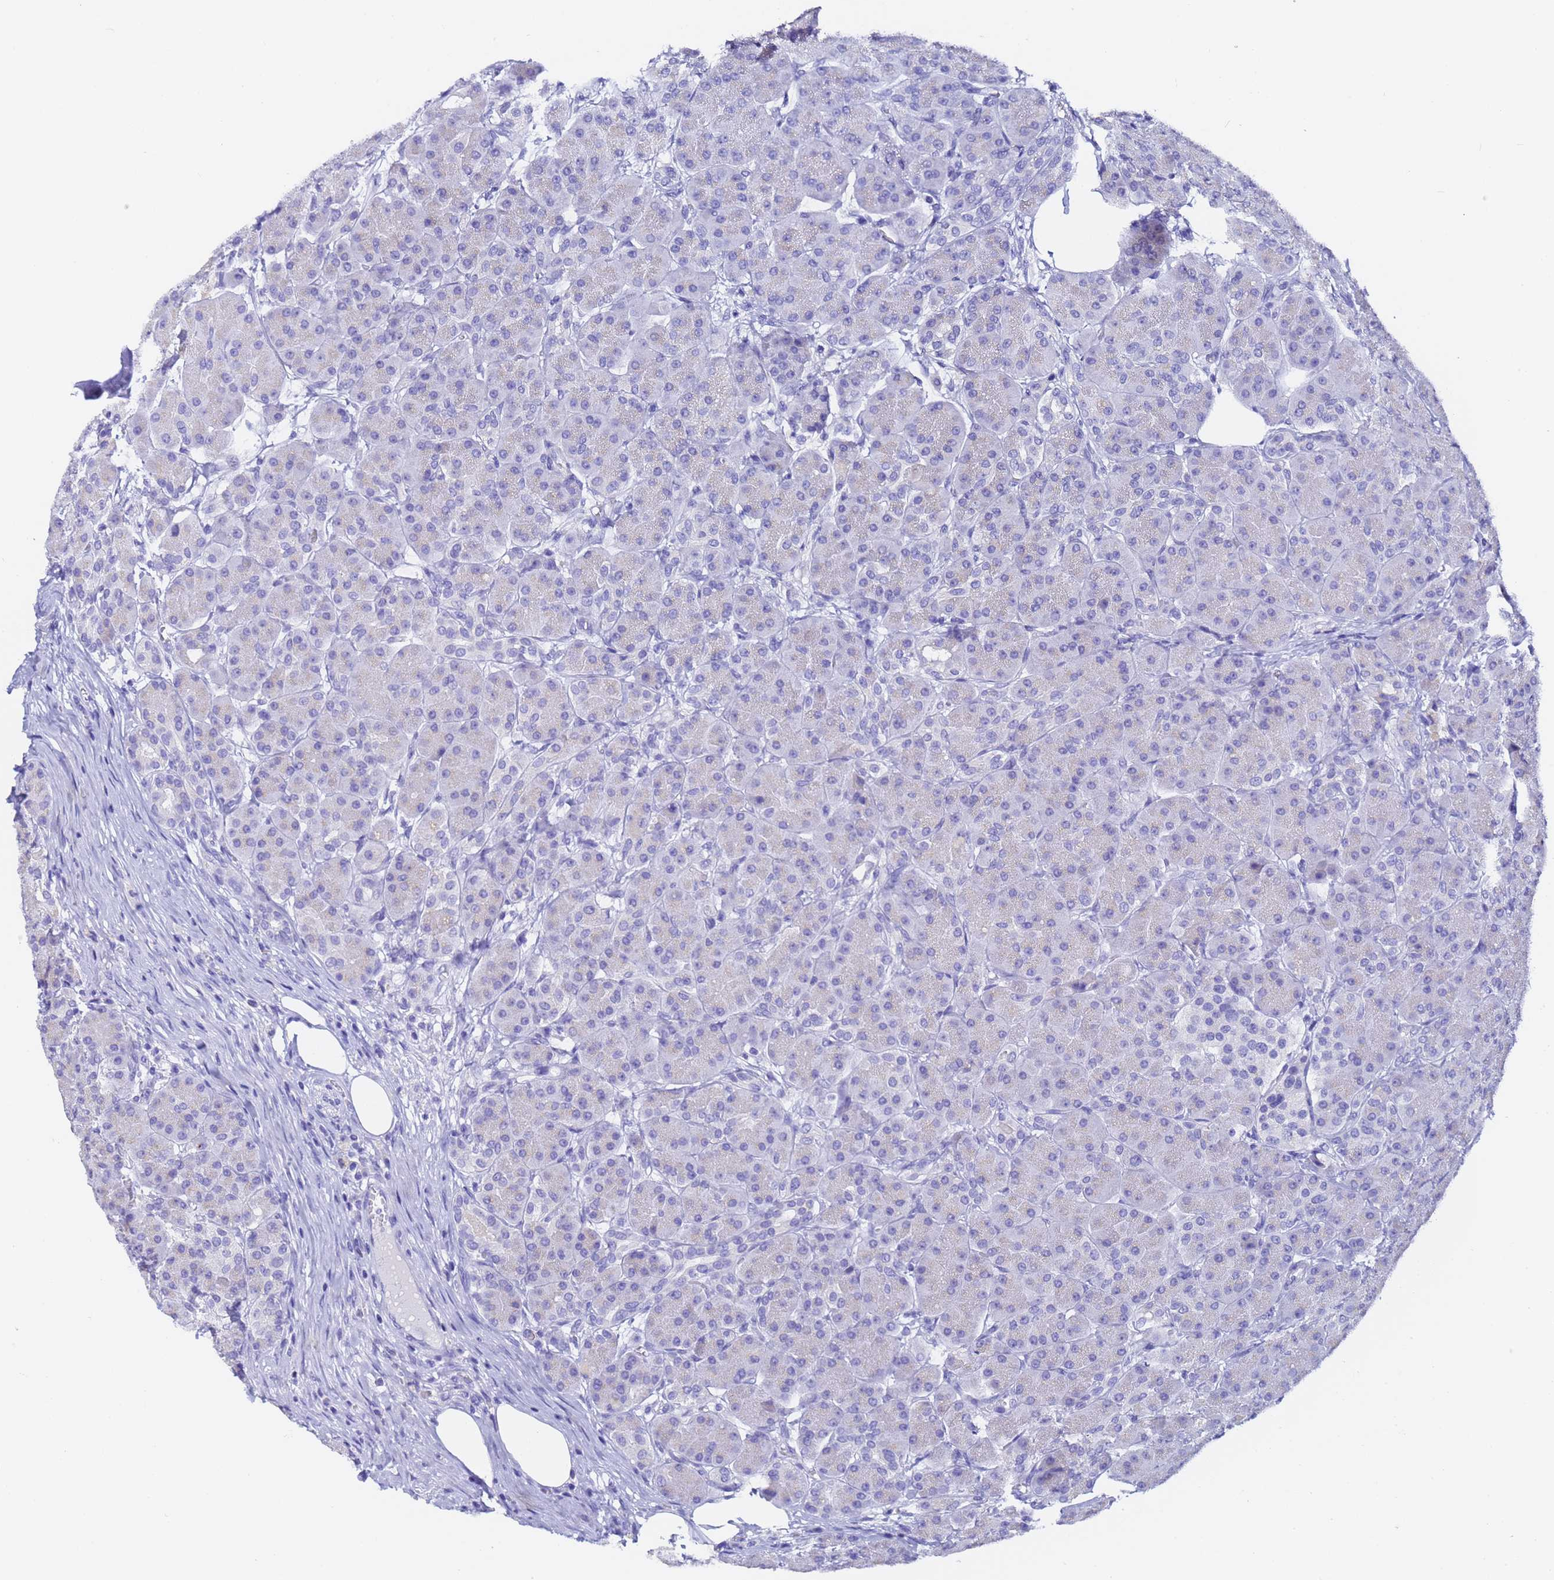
{"staining": {"intensity": "negative", "quantity": "none", "location": "none"}, "tissue": "pancreas", "cell_type": "Exocrine glandular cells", "image_type": "normal", "snomed": [{"axis": "morphology", "description": "Normal tissue, NOS"}, {"axis": "topography", "description": "Pancreas"}], "caption": "A high-resolution image shows IHC staining of normal pancreas, which demonstrates no significant staining in exocrine glandular cells.", "gene": "GABRA1", "patient": {"sex": "male", "age": 63}}